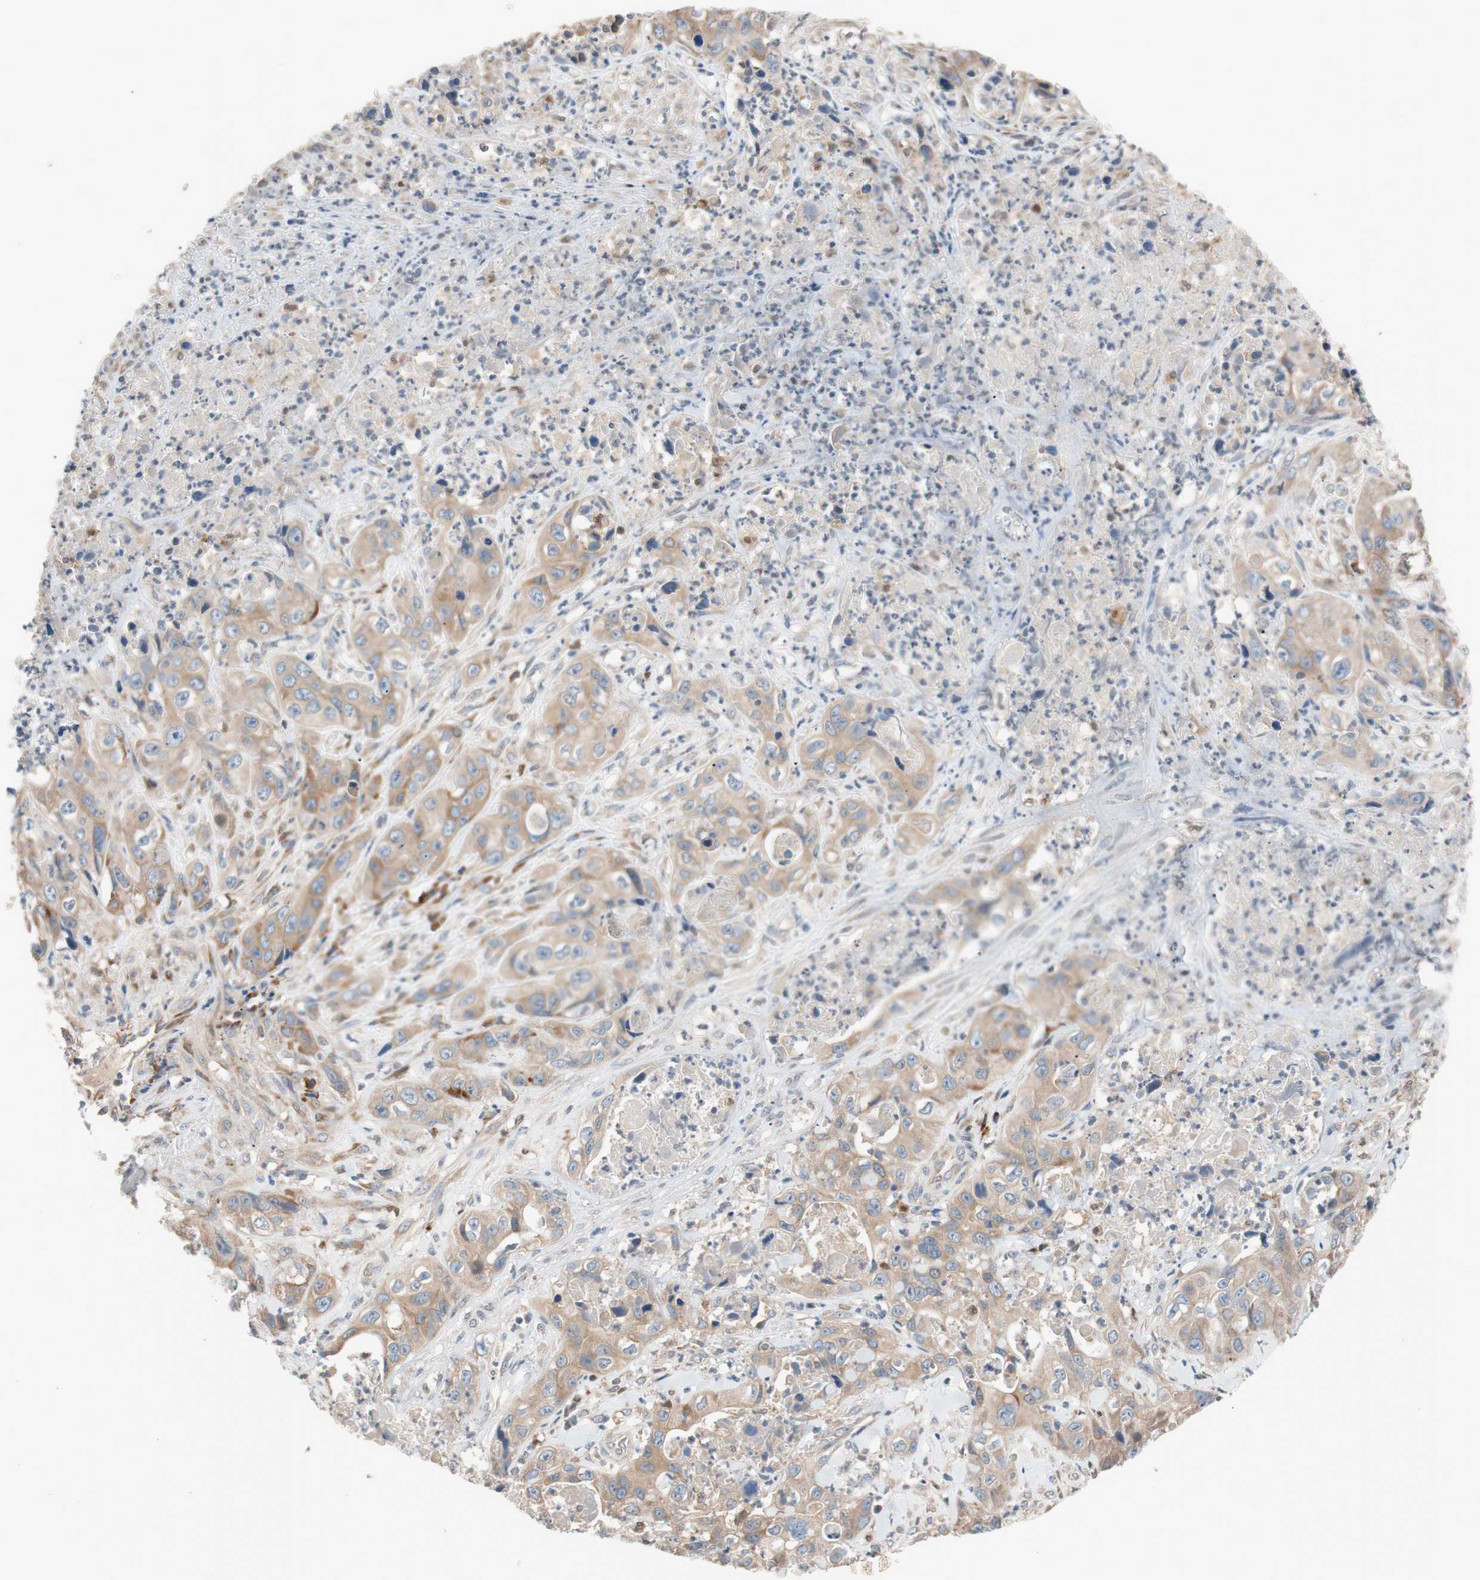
{"staining": {"intensity": "moderate", "quantity": ">75%", "location": "cytoplasmic/membranous"}, "tissue": "liver cancer", "cell_type": "Tumor cells", "image_type": "cancer", "snomed": [{"axis": "morphology", "description": "Cholangiocarcinoma"}, {"axis": "topography", "description": "Liver"}], "caption": "This image exhibits immunohistochemistry (IHC) staining of human cholangiocarcinoma (liver), with medium moderate cytoplasmic/membranous positivity in approximately >75% of tumor cells.", "gene": "FAAH", "patient": {"sex": "female", "age": 61}}